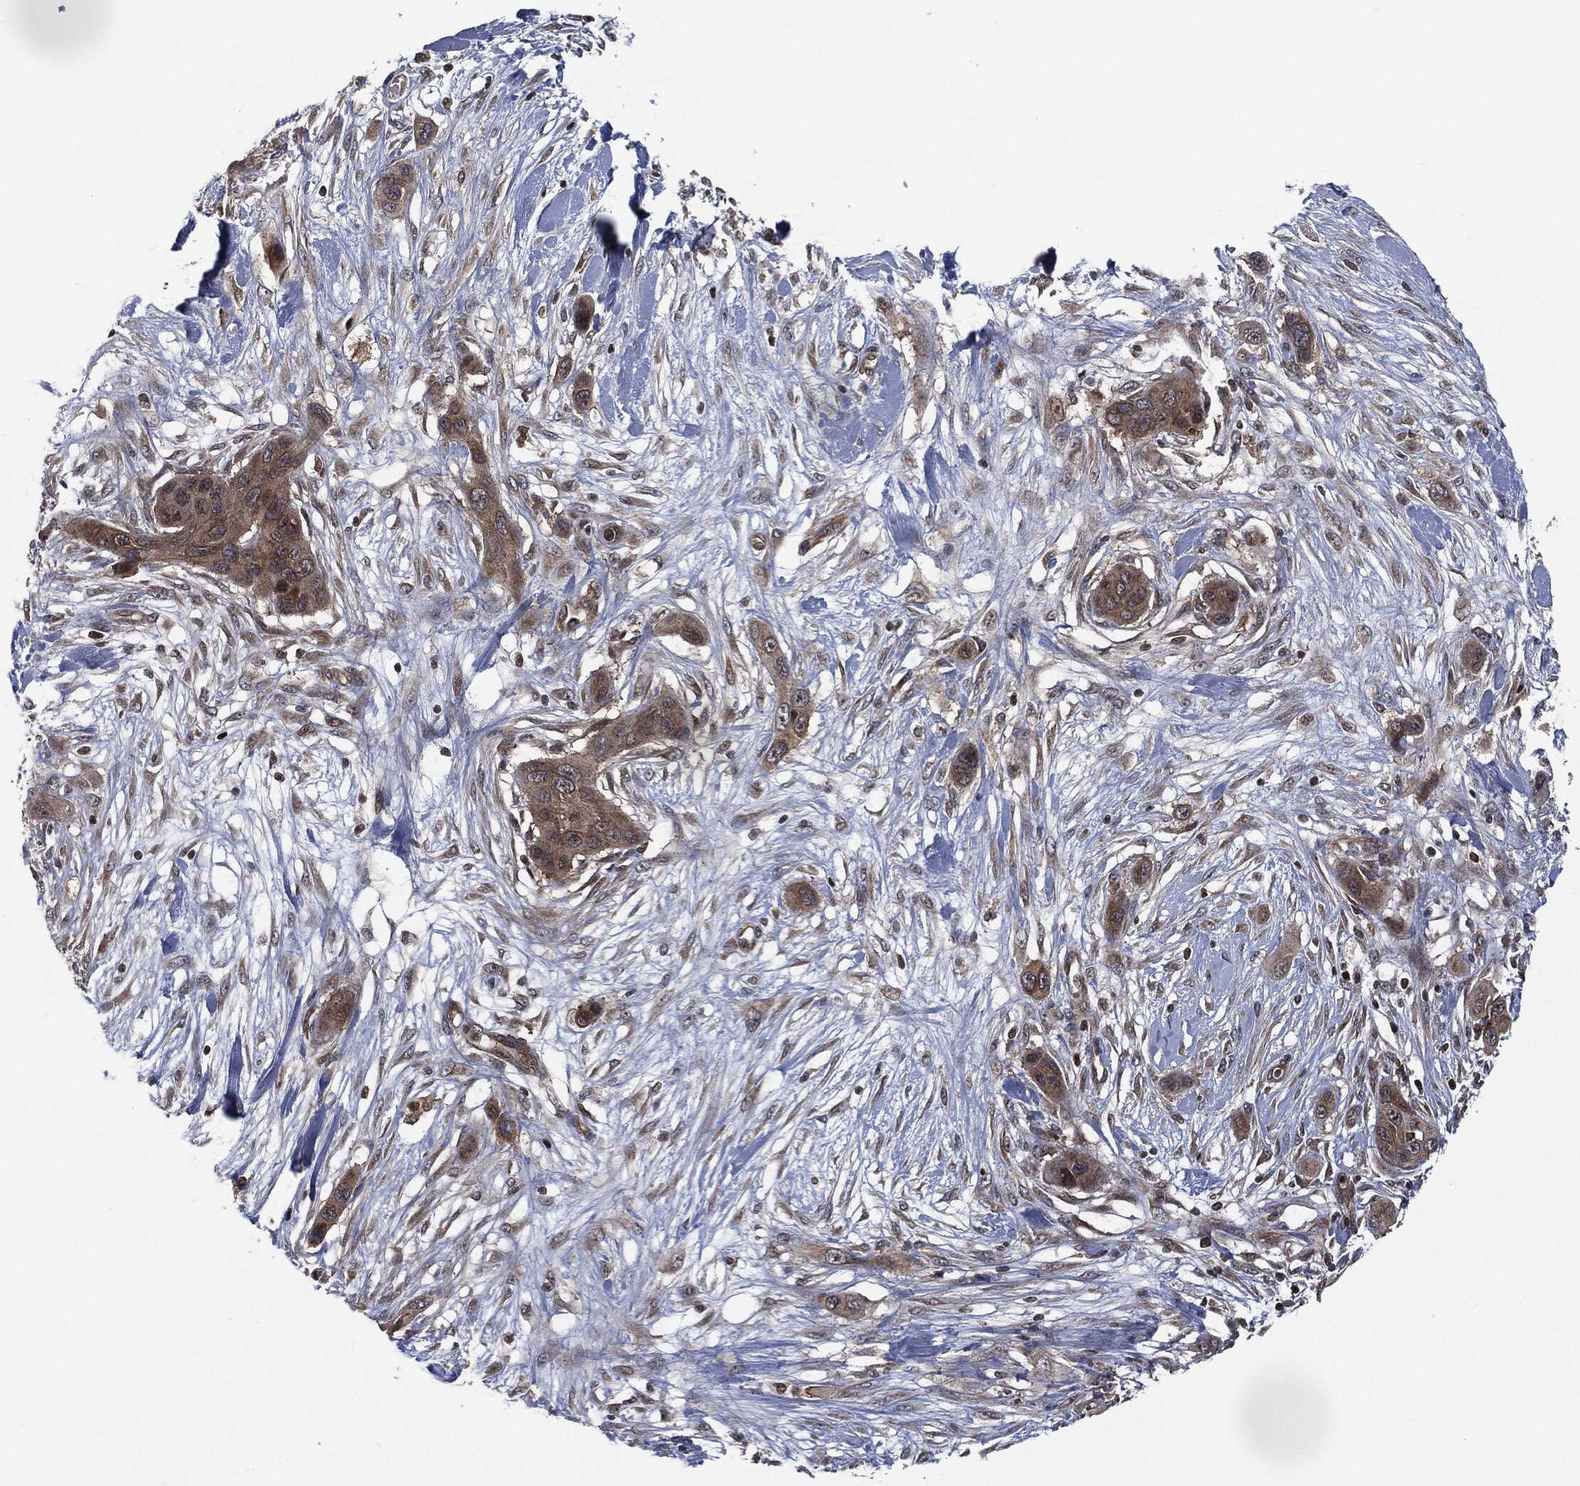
{"staining": {"intensity": "moderate", "quantity": ">75%", "location": "cytoplasmic/membranous"}, "tissue": "skin cancer", "cell_type": "Tumor cells", "image_type": "cancer", "snomed": [{"axis": "morphology", "description": "Squamous cell carcinoma, NOS"}, {"axis": "topography", "description": "Skin"}], "caption": "Skin cancer tissue demonstrates moderate cytoplasmic/membranous positivity in approximately >75% of tumor cells, visualized by immunohistochemistry.", "gene": "HRAS", "patient": {"sex": "male", "age": 79}}